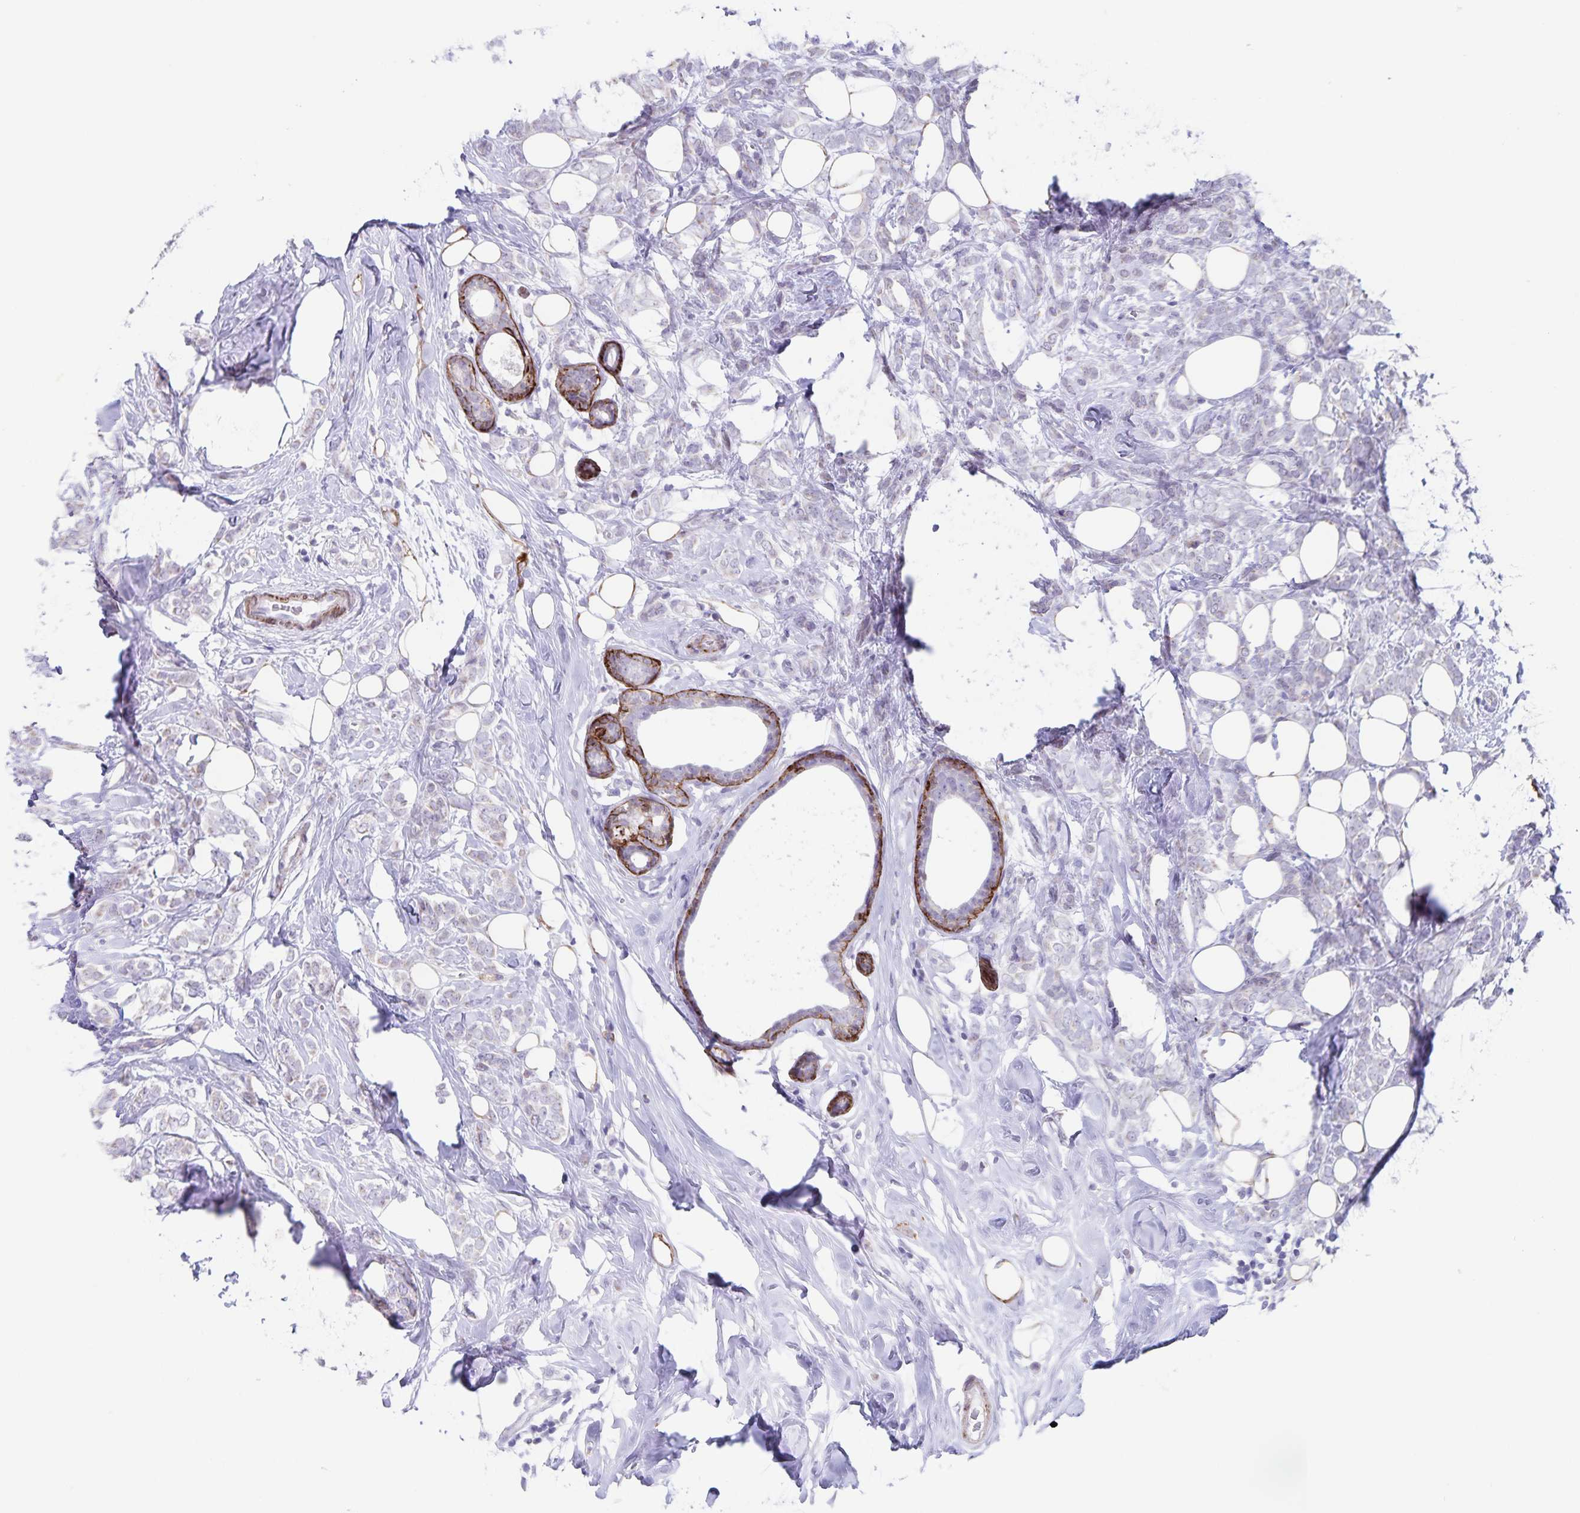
{"staining": {"intensity": "negative", "quantity": "none", "location": "none"}, "tissue": "breast cancer", "cell_type": "Tumor cells", "image_type": "cancer", "snomed": [{"axis": "morphology", "description": "Lobular carcinoma"}, {"axis": "topography", "description": "Breast"}], "caption": "The immunohistochemistry photomicrograph has no significant staining in tumor cells of breast lobular carcinoma tissue. The staining is performed using DAB (3,3'-diaminobenzidine) brown chromogen with nuclei counter-stained in using hematoxylin.", "gene": "SYNM", "patient": {"sex": "female", "age": 49}}